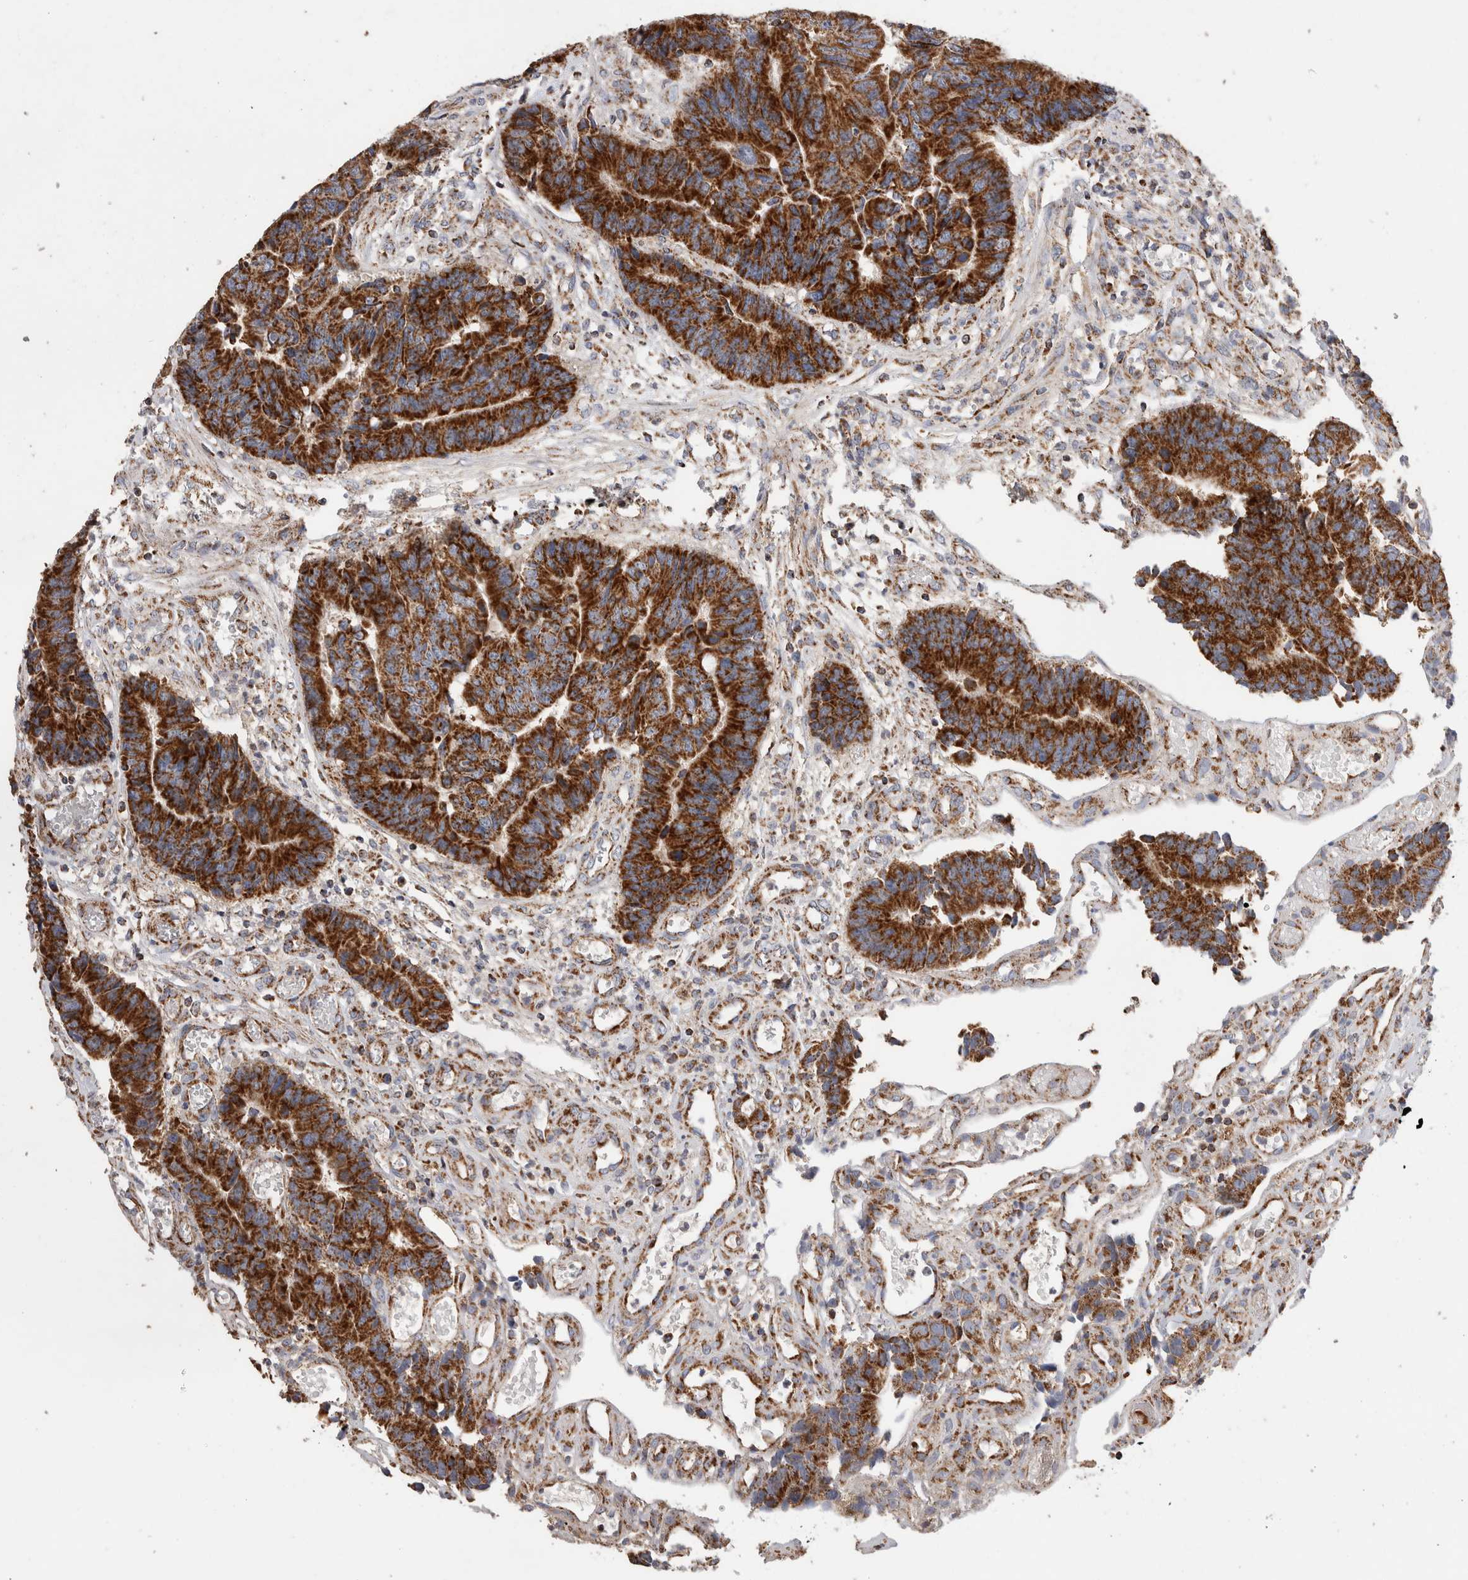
{"staining": {"intensity": "strong", "quantity": ">75%", "location": "cytoplasmic/membranous"}, "tissue": "colorectal cancer", "cell_type": "Tumor cells", "image_type": "cancer", "snomed": [{"axis": "morphology", "description": "Adenocarcinoma, NOS"}, {"axis": "topography", "description": "Rectum"}], "caption": "DAB (3,3'-diaminobenzidine) immunohistochemical staining of adenocarcinoma (colorectal) displays strong cytoplasmic/membranous protein expression in about >75% of tumor cells. The staining was performed using DAB, with brown indicating positive protein expression. Nuclei are stained blue with hematoxylin.", "gene": "IARS2", "patient": {"sex": "male", "age": 84}}